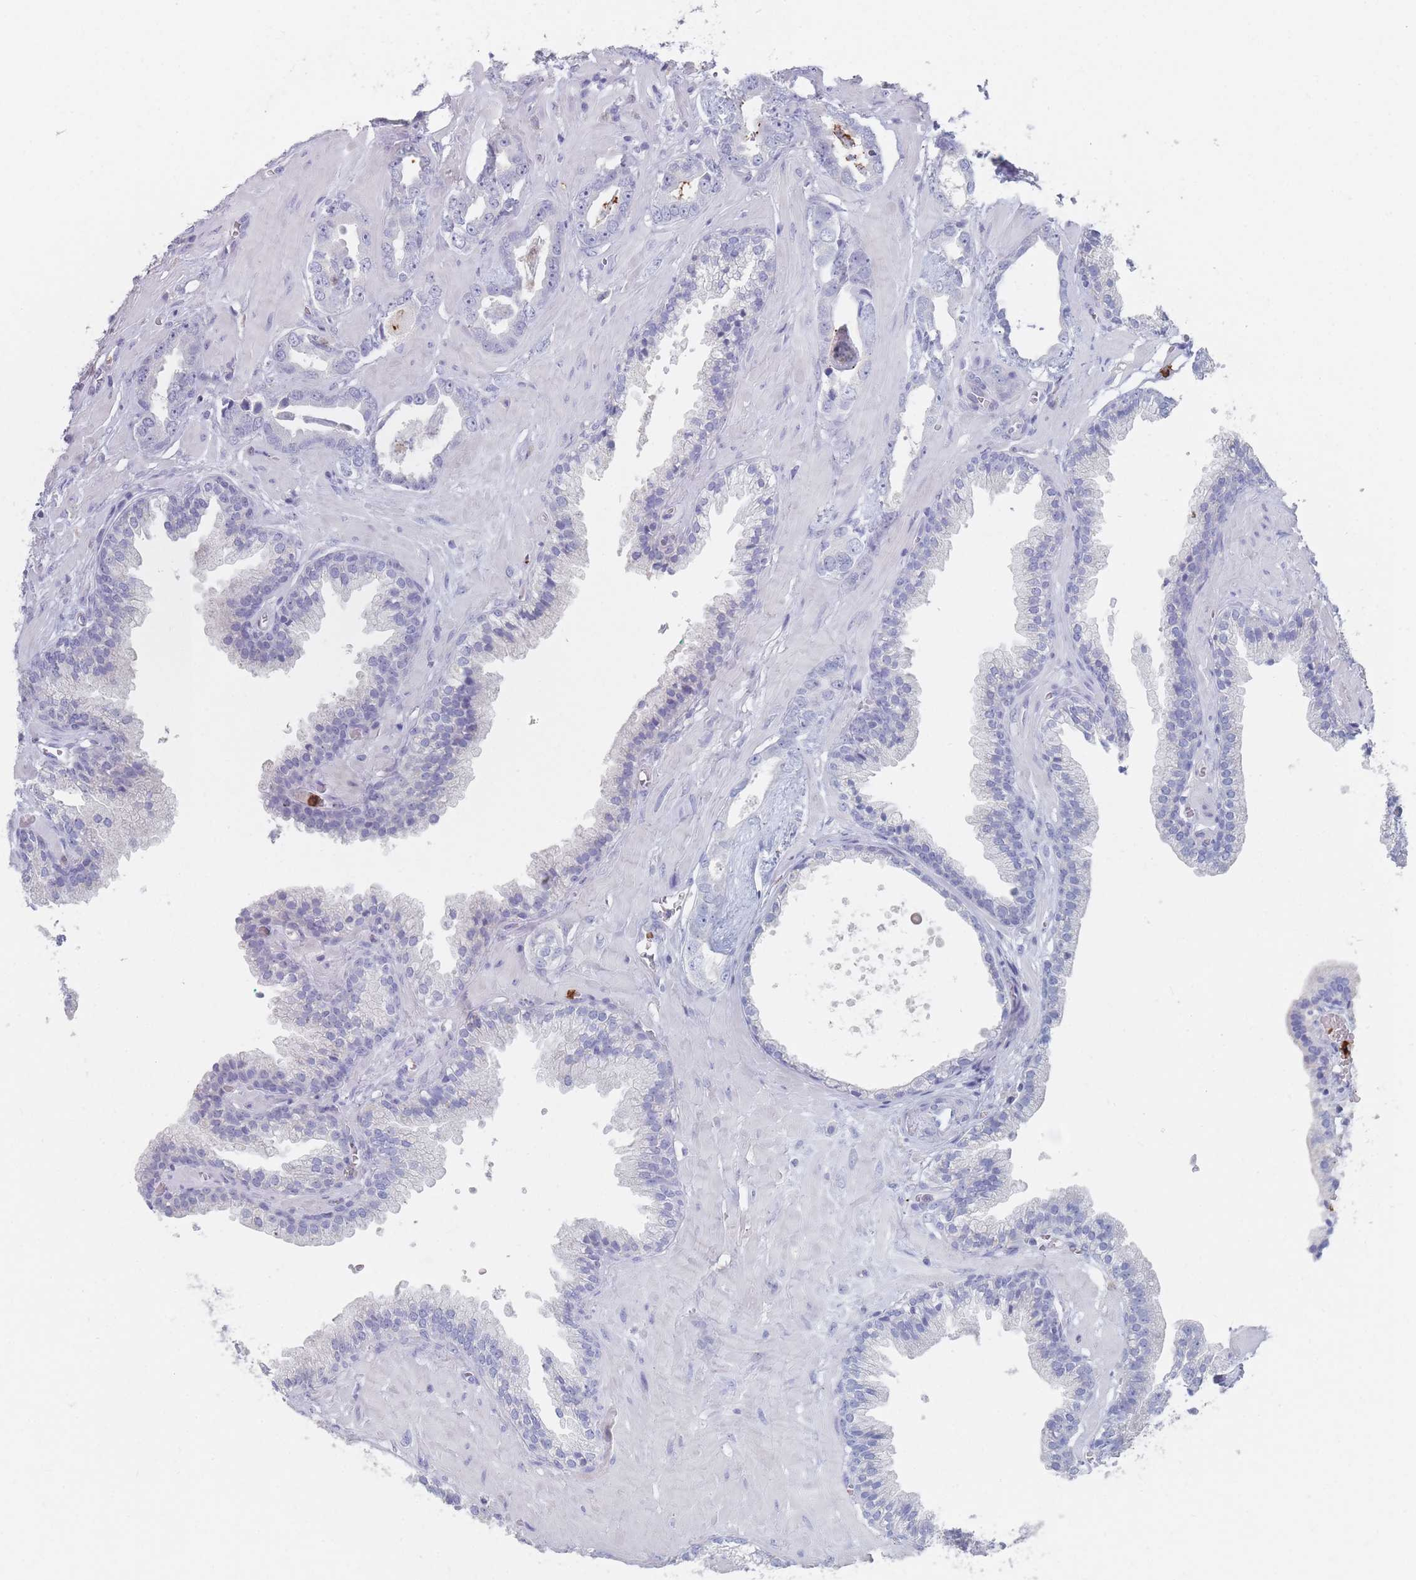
{"staining": {"intensity": "negative", "quantity": "none", "location": "none"}, "tissue": "prostate cancer", "cell_type": "Tumor cells", "image_type": "cancer", "snomed": [{"axis": "morphology", "description": "Adenocarcinoma, Low grade"}, {"axis": "topography", "description": "Prostate"}], "caption": "The IHC micrograph has no significant positivity in tumor cells of prostate low-grade adenocarcinoma tissue.", "gene": "ATP1A3", "patient": {"sex": "male", "age": 60}}